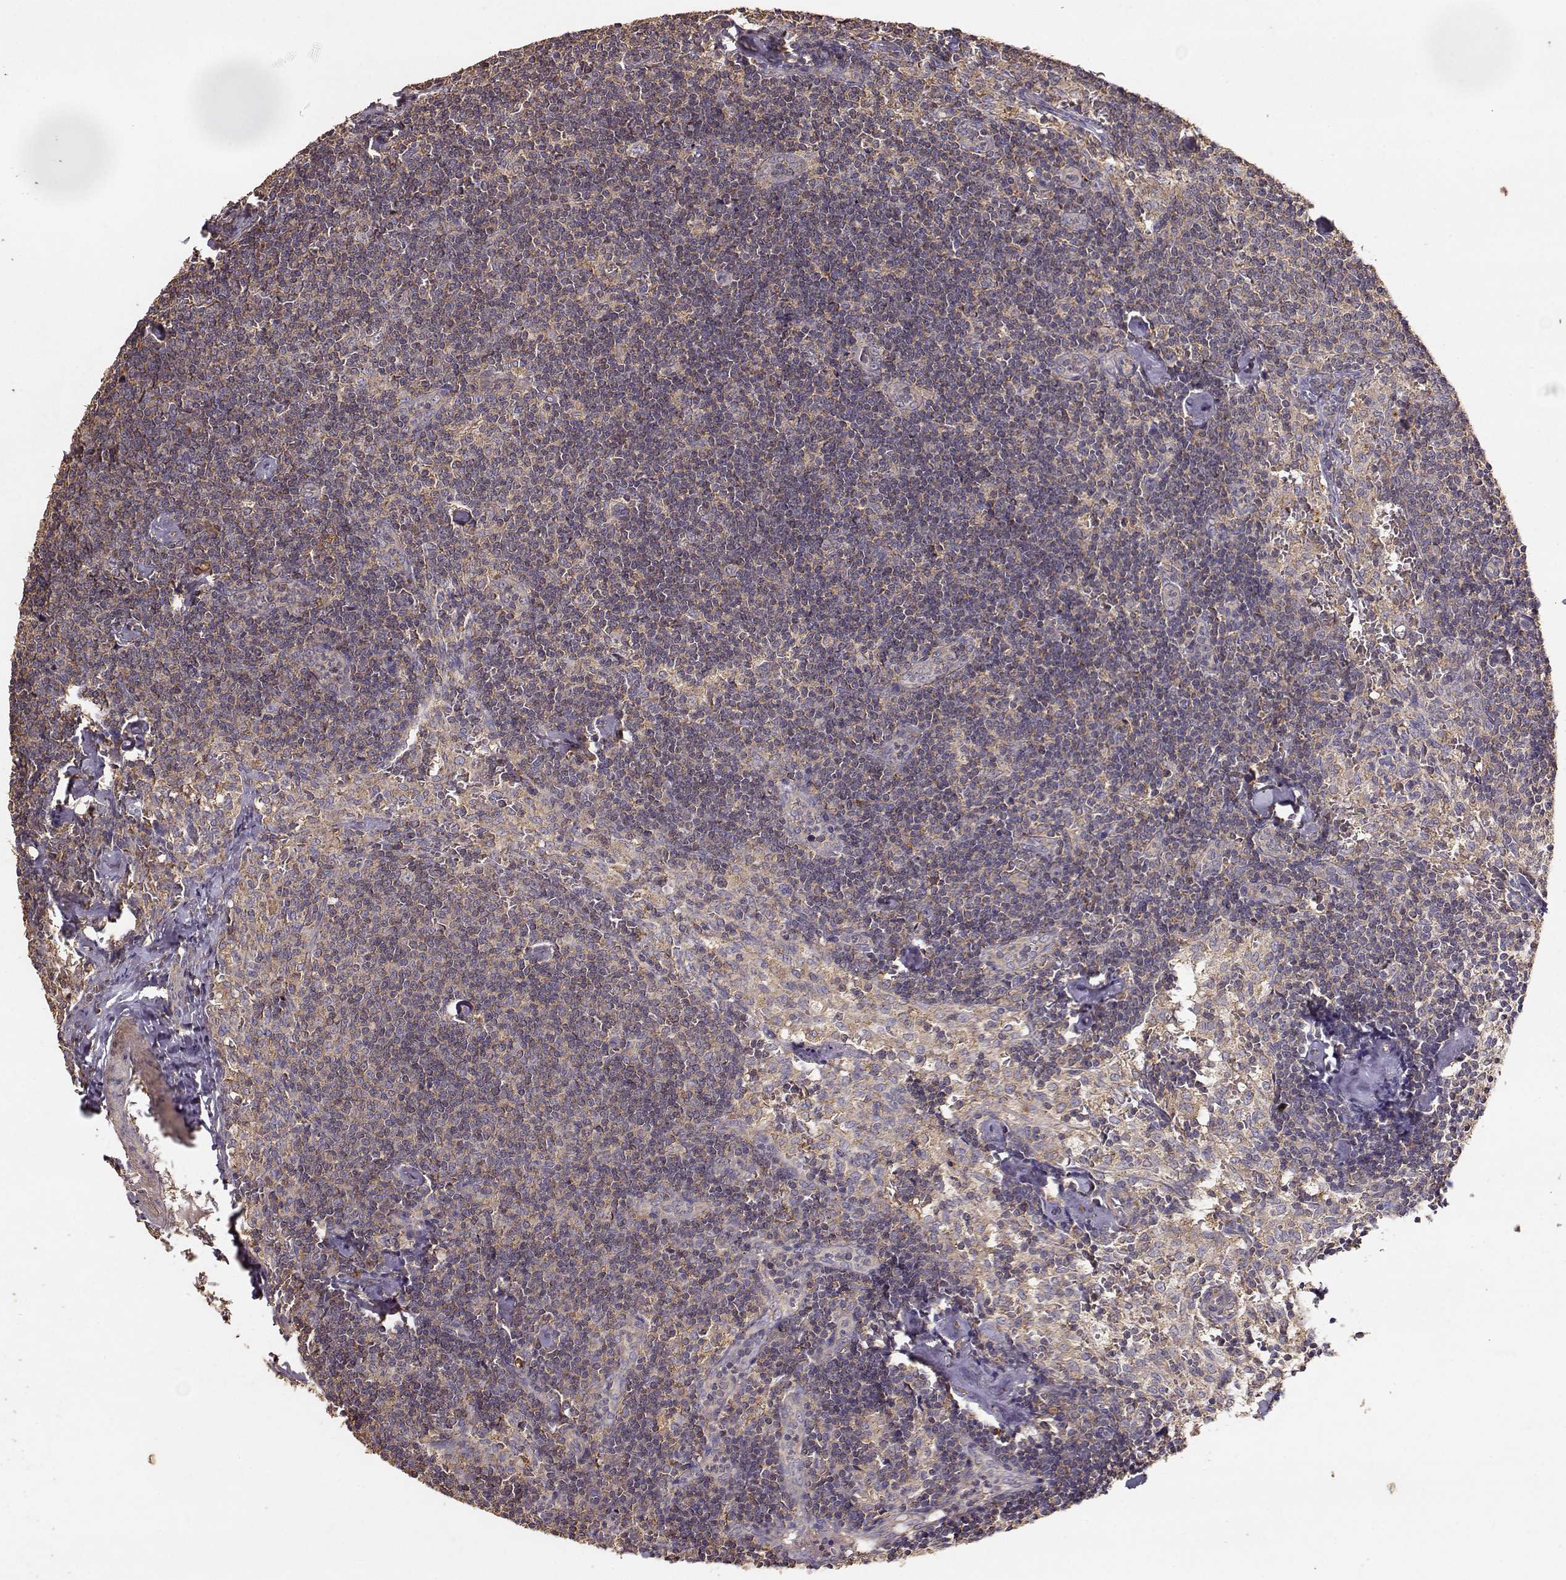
{"staining": {"intensity": "moderate", "quantity": ">75%", "location": "cytoplasmic/membranous"}, "tissue": "lymph node", "cell_type": "Non-germinal center cells", "image_type": "normal", "snomed": [{"axis": "morphology", "description": "Normal tissue, NOS"}, {"axis": "topography", "description": "Lymph node"}], "caption": "Moderate cytoplasmic/membranous protein staining is present in approximately >75% of non-germinal center cells in lymph node.", "gene": "TARS3", "patient": {"sex": "female", "age": 50}}